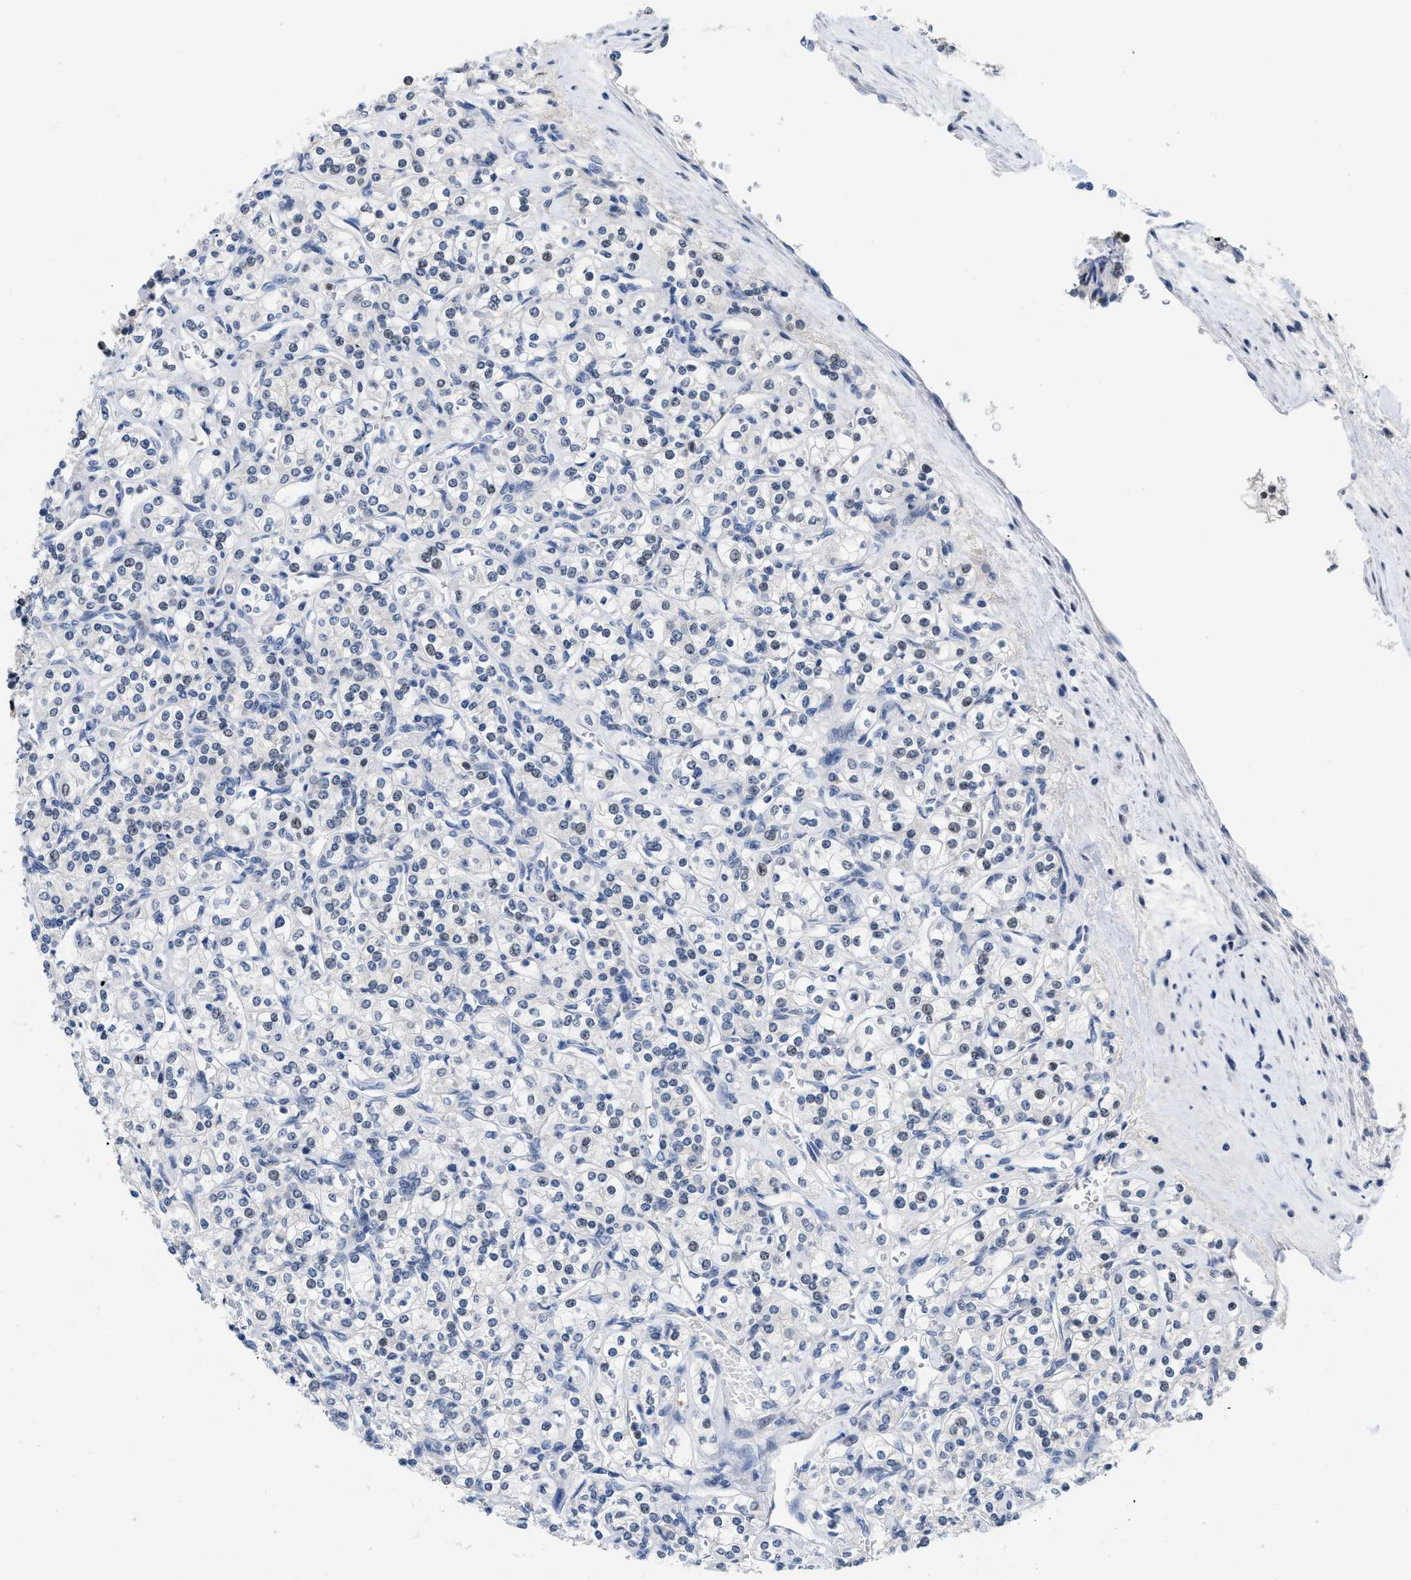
{"staining": {"intensity": "weak", "quantity": "<25%", "location": "nuclear"}, "tissue": "renal cancer", "cell_type": "Tumor cells", "image_type": "cancer", "snomed": [{"axis": "morphology", "description": "Adenocarcinoma, NOS"}, {"axis": "topography", "description": "Kidney"}], "caption": "DAB (3,3'-diaminobenzidine) immunohistochemical staining of renal cancer (adenocarcinoma) displays no significant positivity in tumor cells.", "gene": "NFIX", "patient": {"sex": "male", "age": 77}}